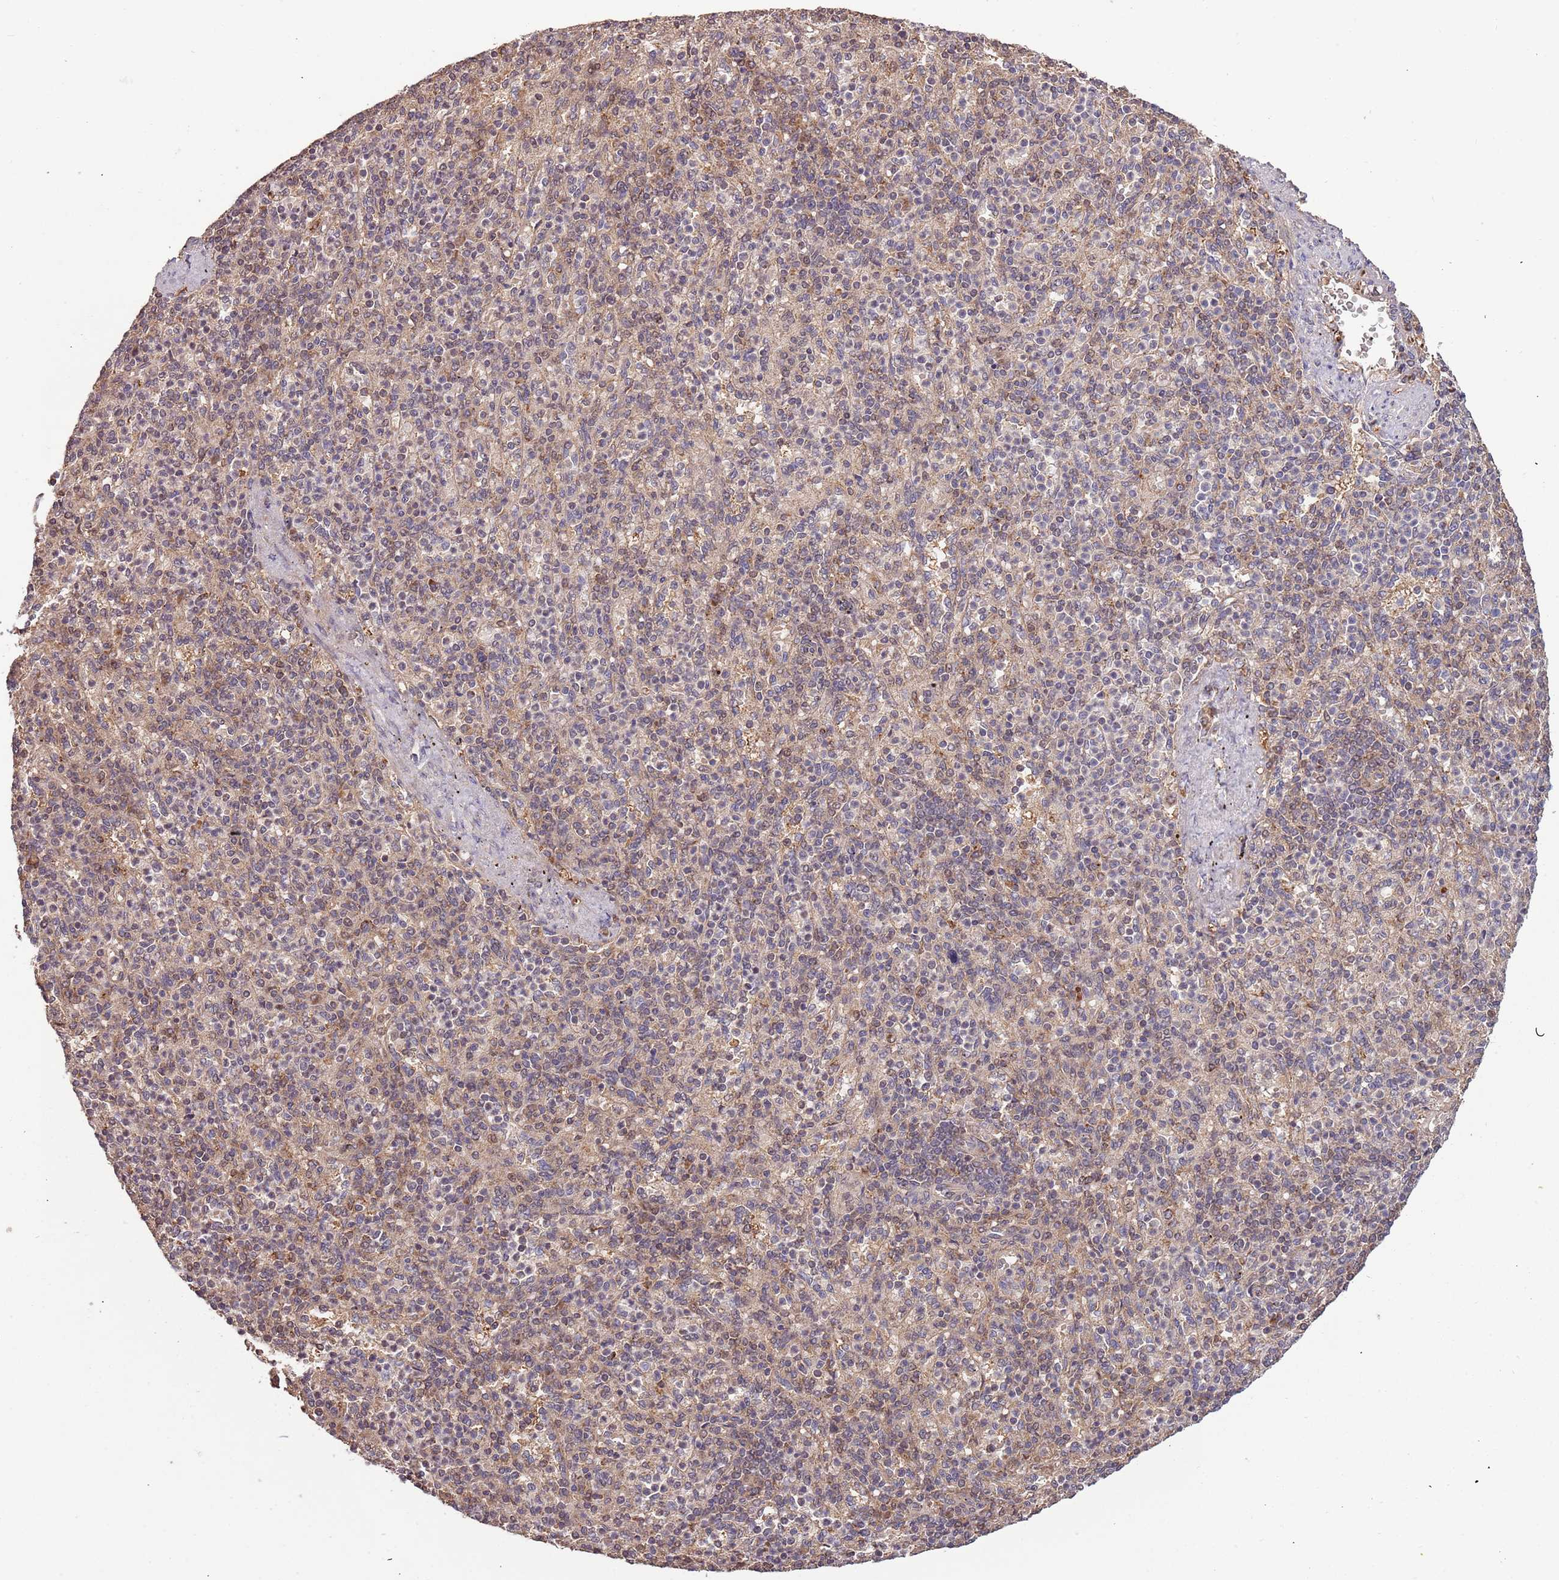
{"staining": {"intensity": "moderate", "quantity": ">75%", "location": "cytoplasmic/membranous,nuclear"}, "tissue": "spleen", "cell_type": "Cells in red pulp", "image_type": "normal", "snomed": [{"axis": "morphology", "description": "Normal tissue, NOS"}, {"axis": "topography", "description": "Spleen"}], "caption": "Cells in red pulp show moderate cytoplasmic/membranous,nuclear staining in approximately >75% of cells in benign spleen.", "gene": "IL17RD", "patient": {"sex": "female", "age": 74}}